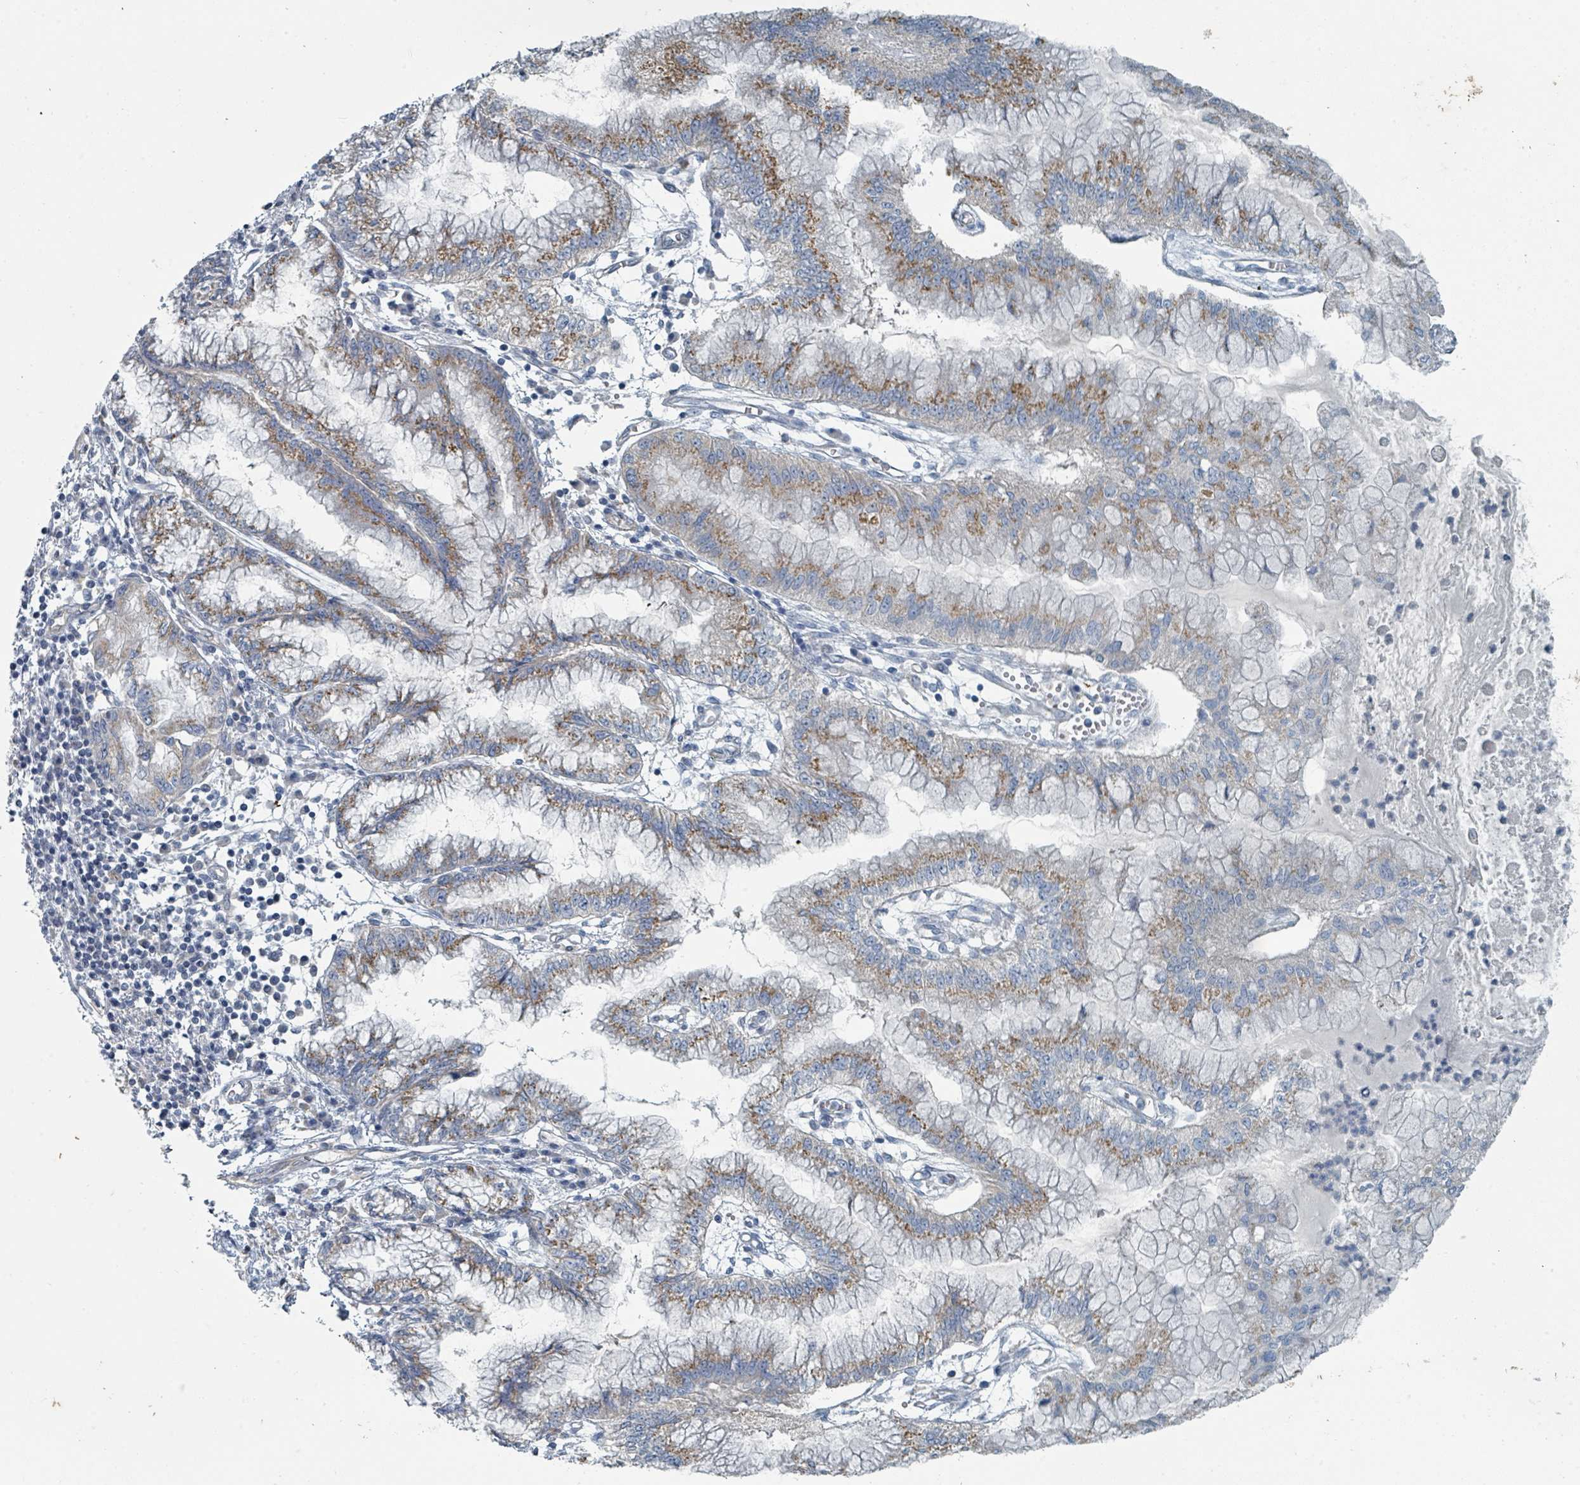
{"staining": {"intensity": "moderate", "quantity": ">75%", "location": "cytoplasmic/membranous"}, "tissue": "pancreatic cancer", "cell_type": "Tumor cells", "image_type": "cancer", "snomed": [{"axis": "morphology", "description": "Adenocarcinoma, NOS"}, {"axis": "topography", "description": "Pancreas"}], "caption": "Protein staining by IHC reveals moderate cytoplasmic/membranous positivity in approximately >75% of tumor cells in pancreatic adenocarcinoma.", "gene": "RASA4", "patient": {"sex": "male", "age": 73}}